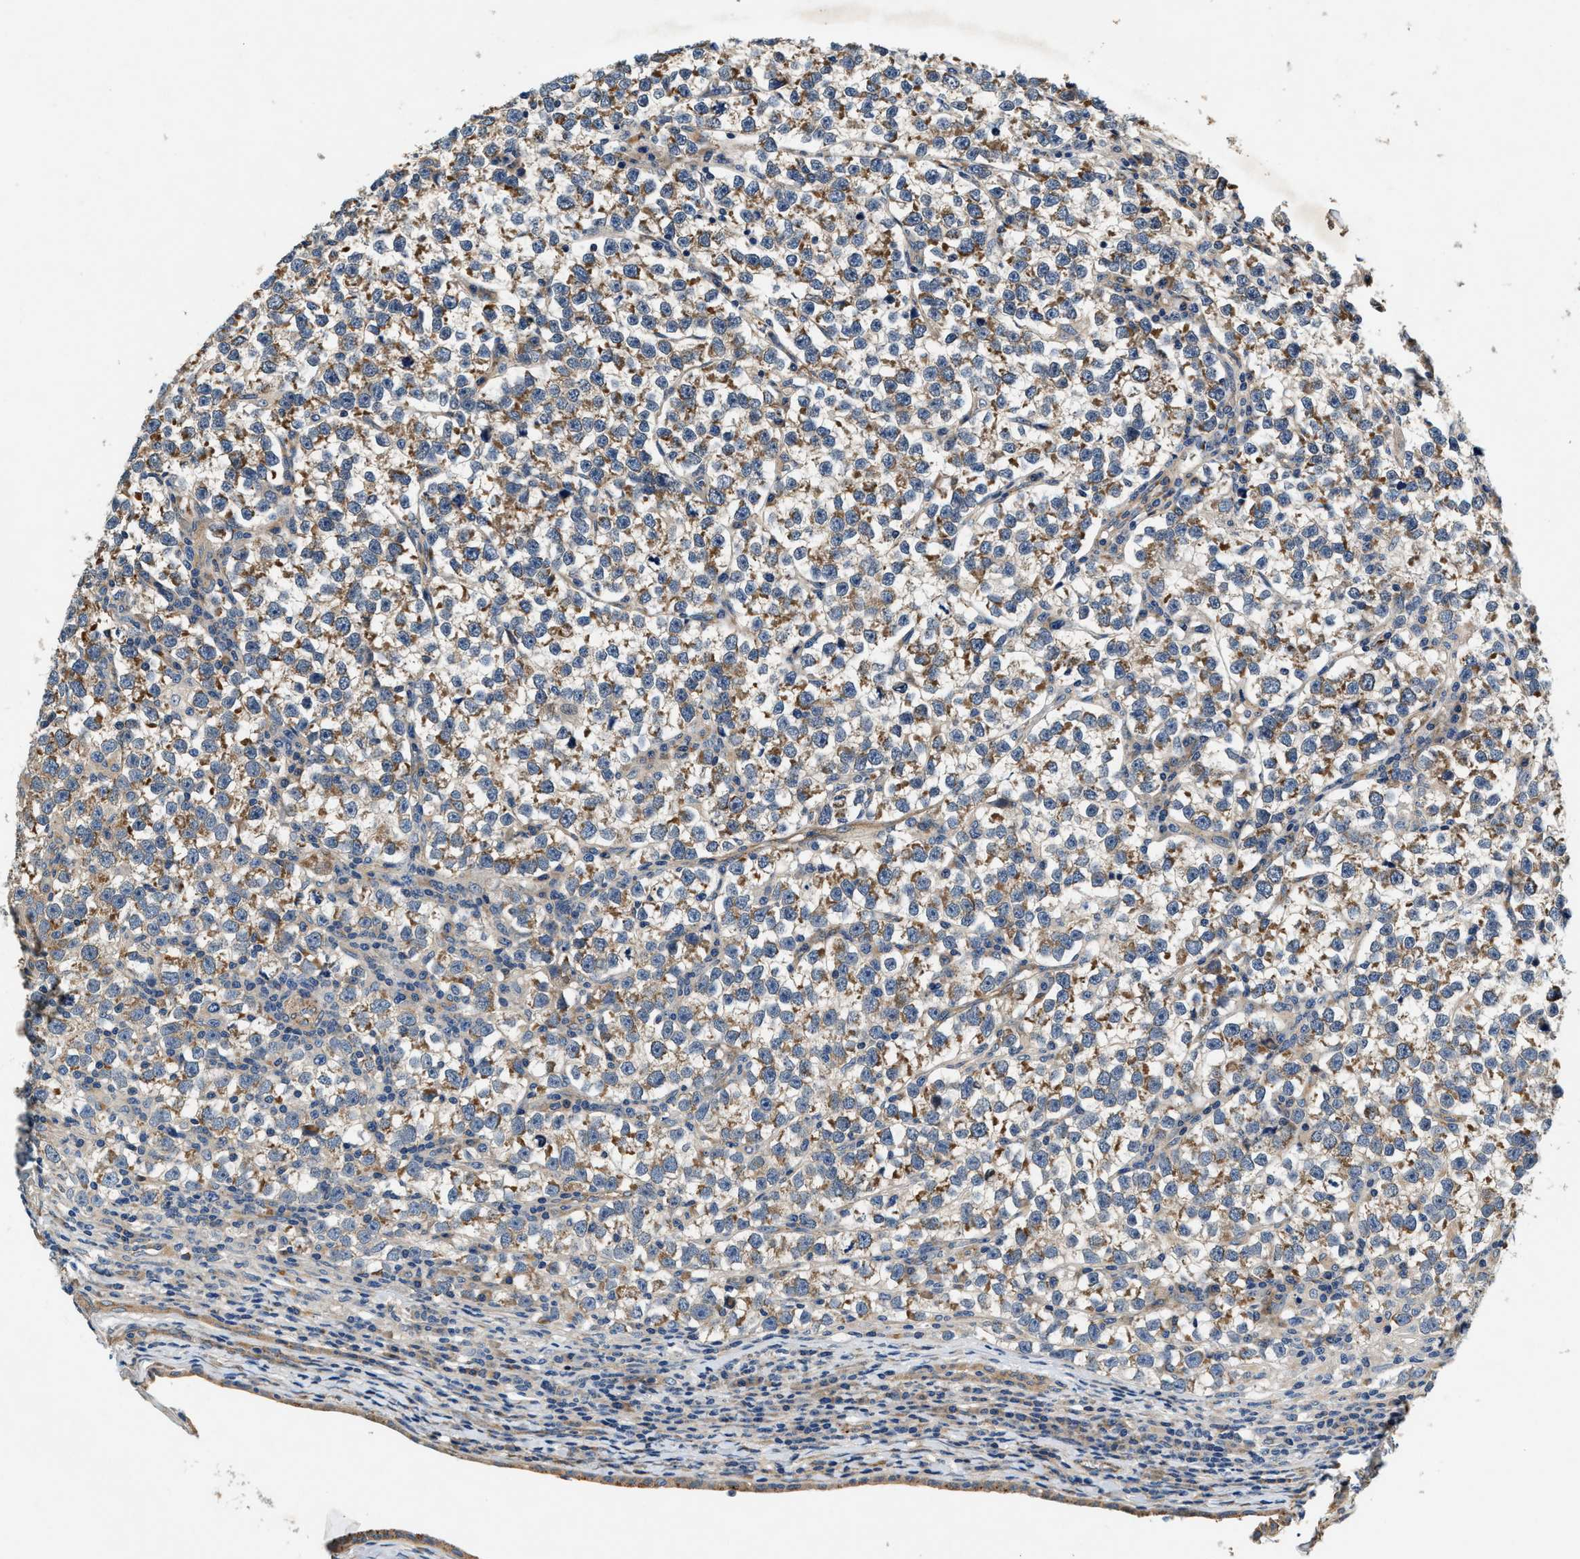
{"staining": {"intensity": "moderate", "quantity": "<25%", "location": "cytoplasmic/membranous"}, "tissue": "testis cancer", "cell_type": "Tumor cells", "image_type": "cancer", "snomed": [{"axis": "morphology", "description": "Normal tissue, NOS"}, {"axis": "morphology", "description": "Seminoma, NOS"}, {"axis": "topography", "description": "Testis"}], "caption": "A micrograph of testis seminoma stained for a protein reveals moderate cytoplasmic/membranous brown staining in tumor cells.", "gene": "DUSP10", "patient": {"sex": "male", "age": 43}}